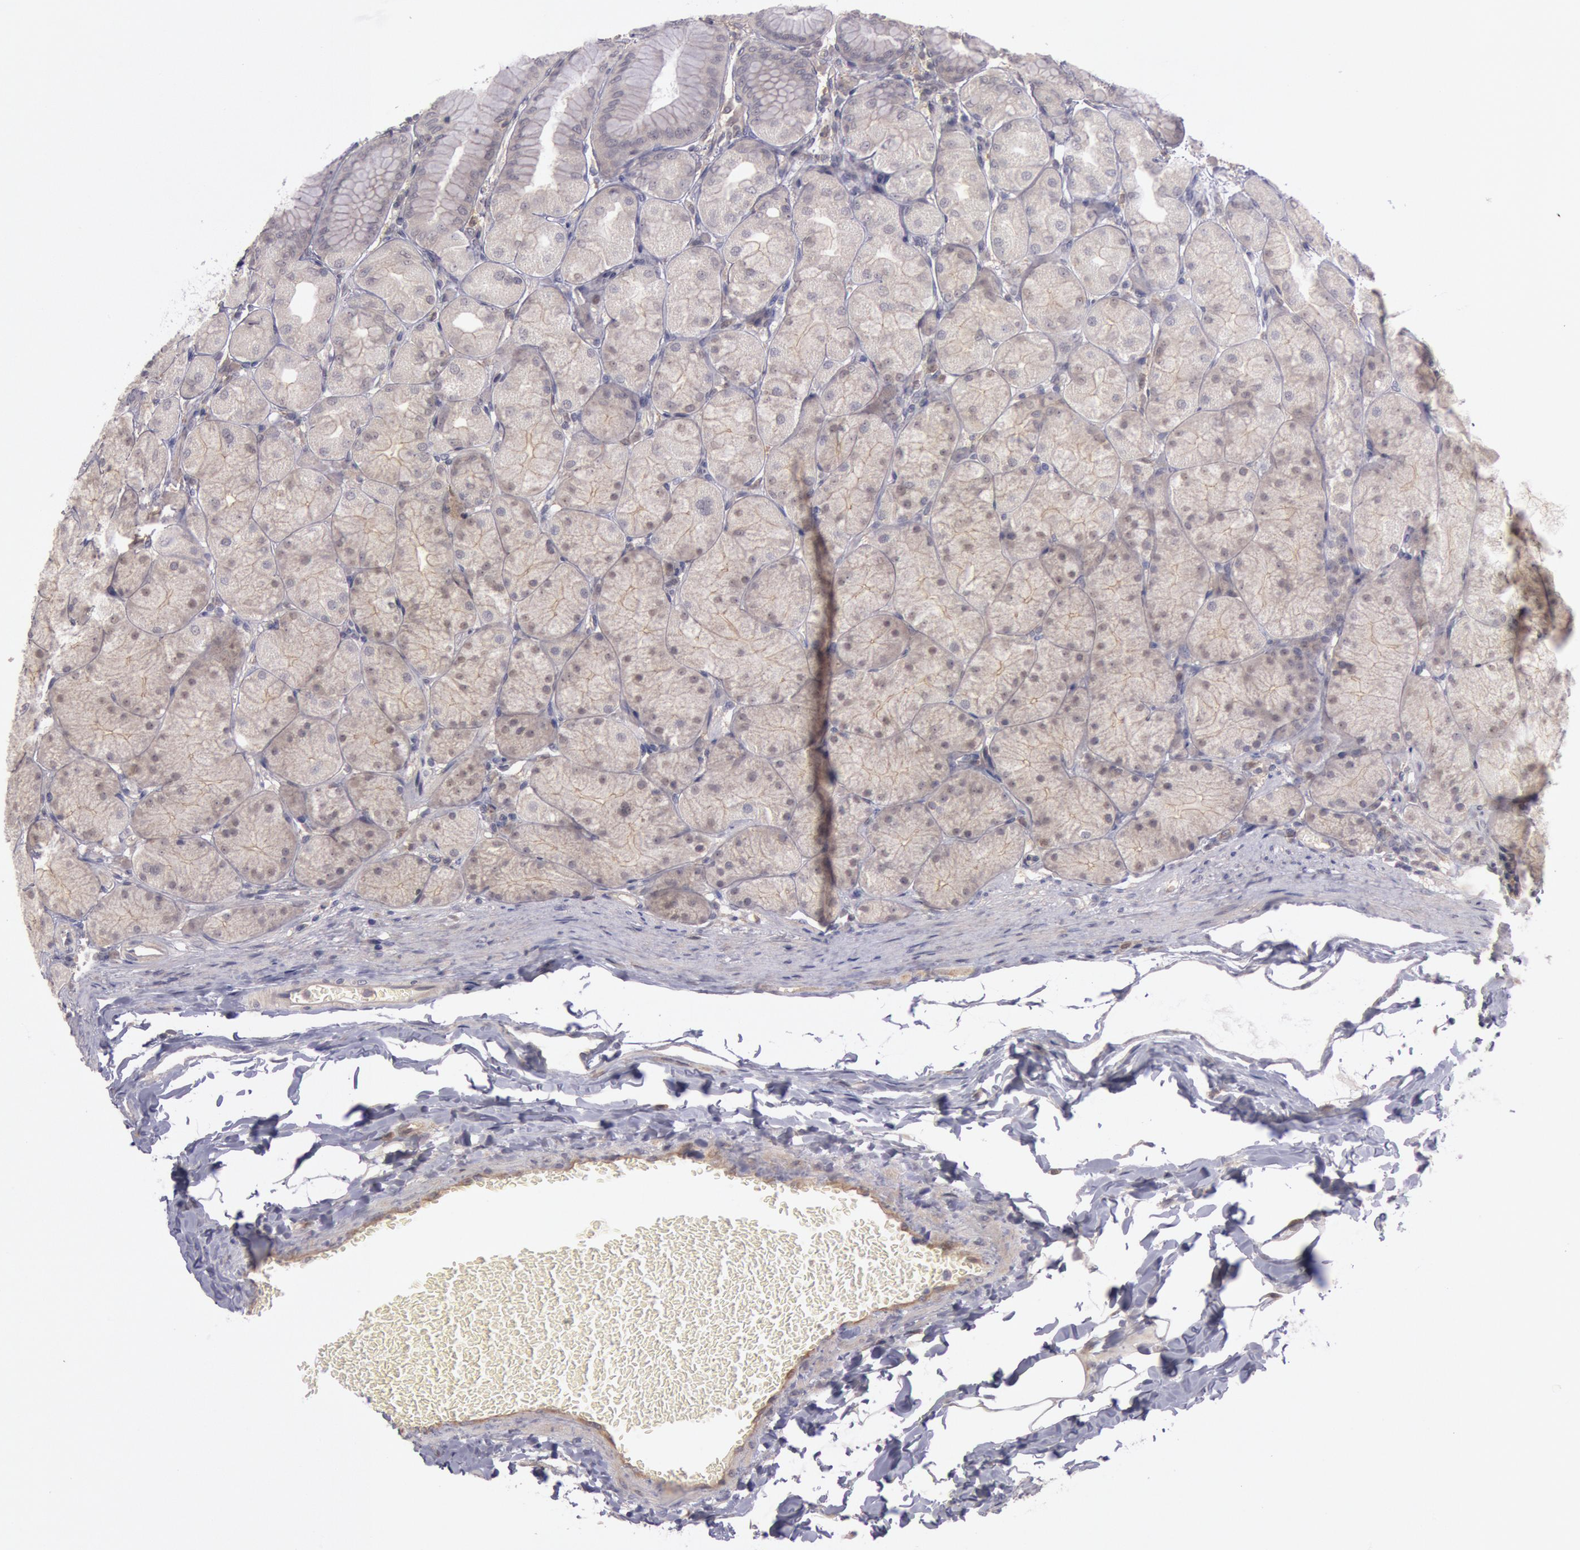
{"staining": {"intensity": "weak", "quantity": ">75%", "location": "cytoplasmic/membranous"}, "tissue": "stomach", "cell_type": "Glandular cells", "image_type": "normal", "snomed": [{"axis": "morphology", "description": "Normal tissue, NOS"}, {"axis": "topography", "description": "Stomach, upper"}], "caption": "A histopathology image of stomach stained for a protein shows weak cytoplasmic/membranous brown staining in glandular cells. (DAB IHC, brown staining for protein, blue staining for nuclei).", "gene": "TRIB2", "patient": {"sex": "female", "age": 56}}